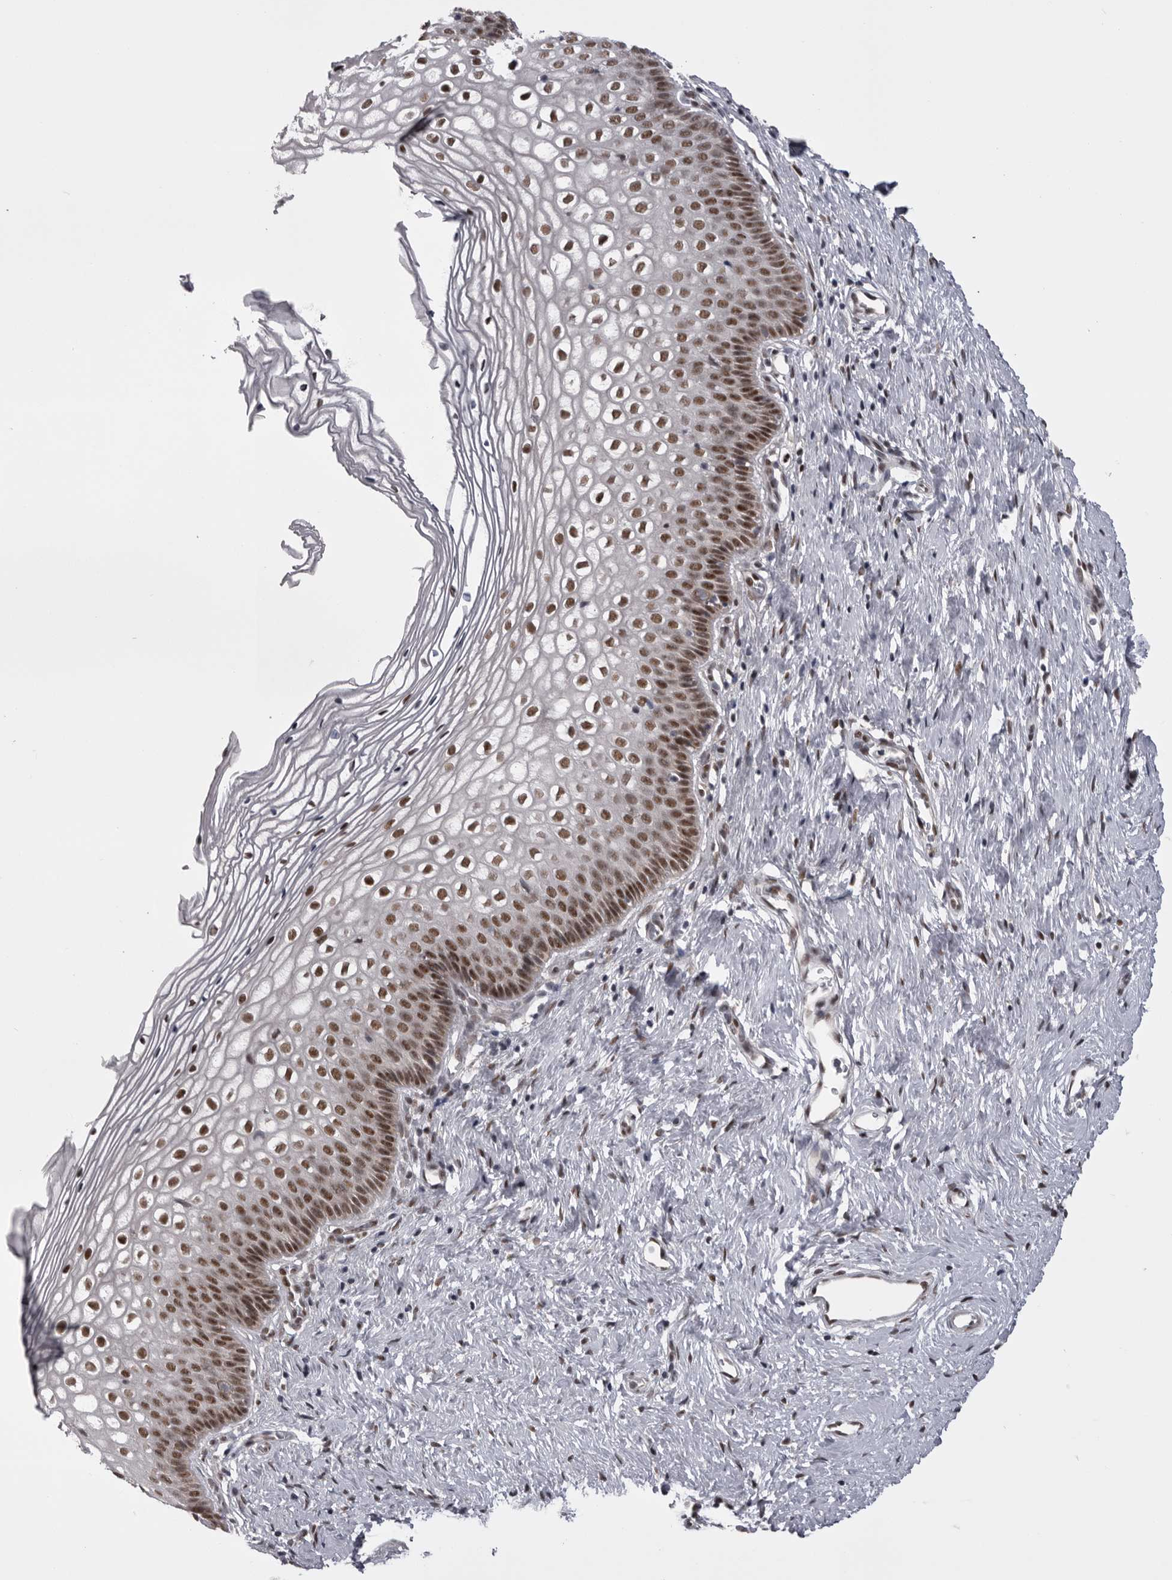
{"staining": {"intensity": "moderate", "quantity": ">75%", "location": "nuclear"}, "tissue": "cervix", "cell_type": "Squamous epithelial cells", "image_type": "normal", "snomed": [{"axis": "morphology", "description": "Normal tissue, NOS"}, {"axis": "topography", "description": "Cervix"}], "caption": "Squamous epithelial cells demonstrate medium levels of moderate nuclear staining in approximately >75% of cells in unremarkable human cervix.", "gene": "MEPCE", "patient": {"sex": "female", "age": 27}}